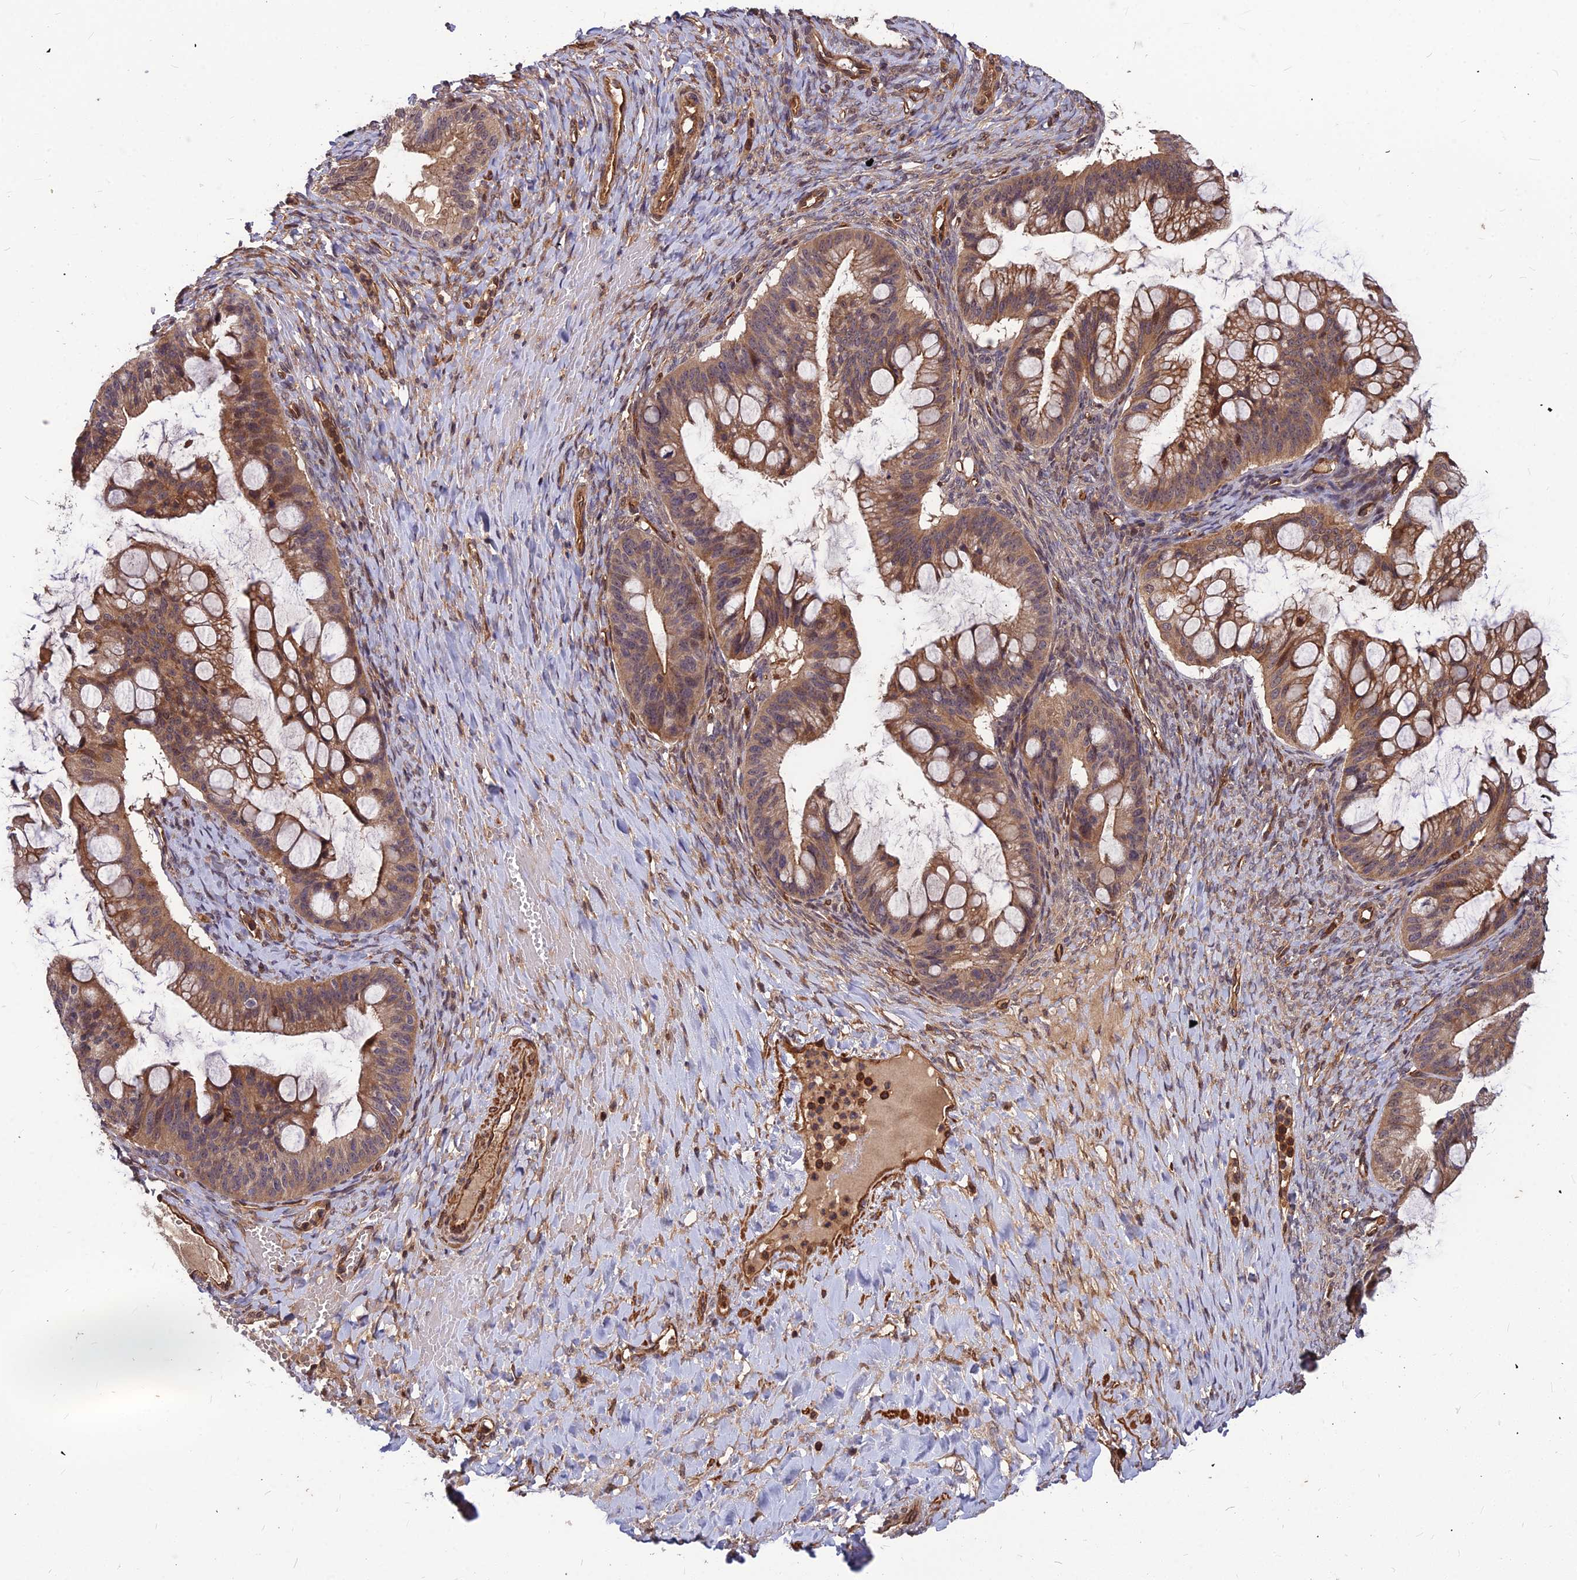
{"staining": {"intensity": "moderate", "quantity": ">75%", "location": "cytoplasmic/membranous,nuclear"}, "tissue": "ovarian cancer", "cell_type": "Tumor cells", "image_type": "cancer", "snomed": [{"axis": "morphology", "description": "Cystadenocarcinoma, mucinous, NOS"}, {"axis": "topography", "description": "Ovary"}], "caption": "High-power microscopy captured an immunohistochemistry histopathology image of ovarian mucinous cystadenocarcinoma, revealing moderate cytoplasmic/membranous and nuclear positivity in approximately >75% of tumor cells.", "gene": "ZNF467", "patient": {"sex": "female", "age": 73}}